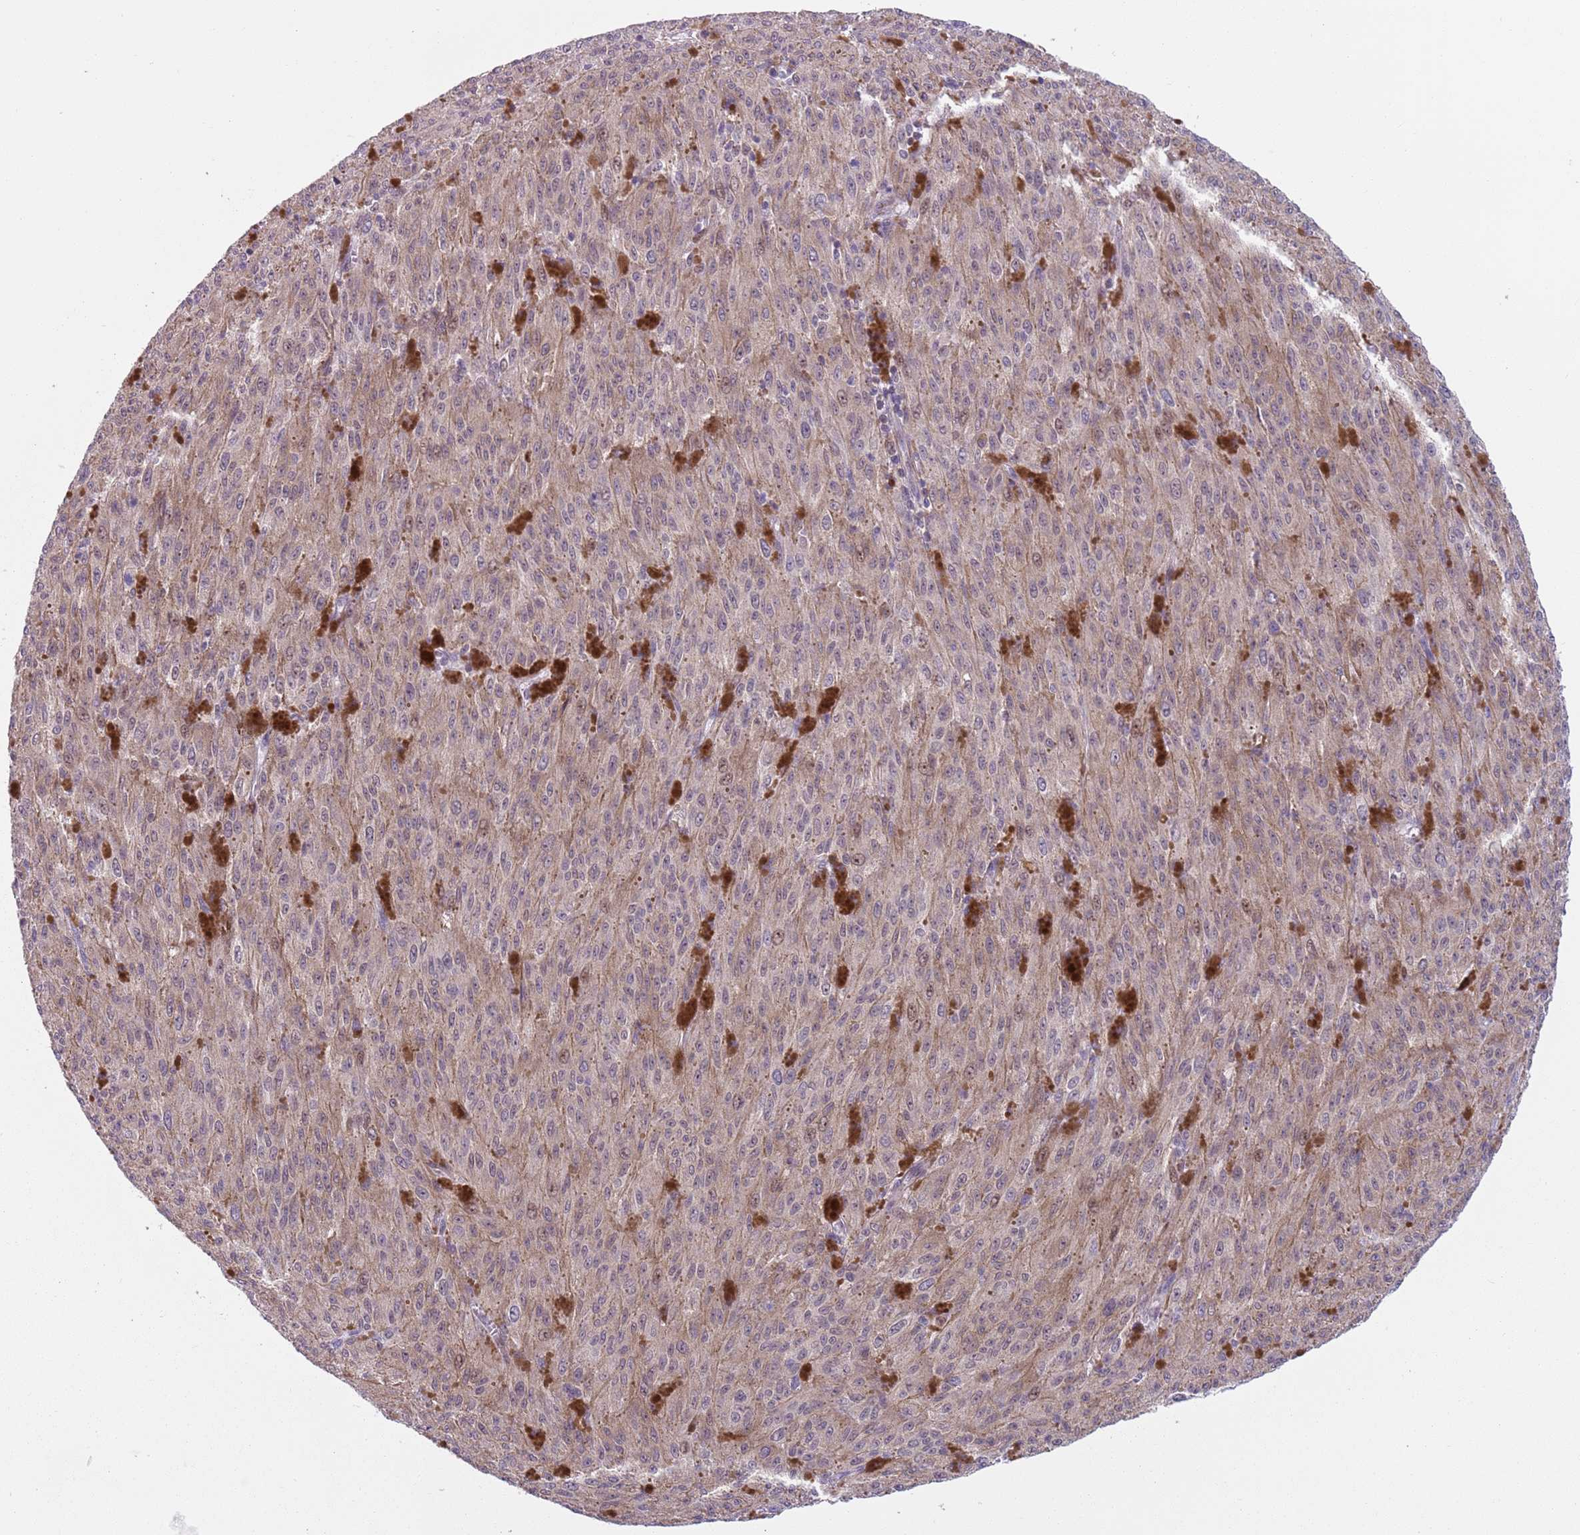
{"staining": {"intensity": "weak", "quantity": ">75%", "location": "cytoplasmic/membranous"}, "tissue": "melanoma", "cell_type": "Tumor cells", "image_type": "cancer", "snomed": [{"axis": "morphology", "description": "Malignant melanoma, NOS"}, {"axis": "topography", "description": "Skin"}], "caption": "Brown immunohistochemical staining in human melanoma exhibits weak cytoplasmic/membranous positivity in about >75% of tumor cells.", "gene": "JAML", "patient": {"sex": "female", "age": 52}}